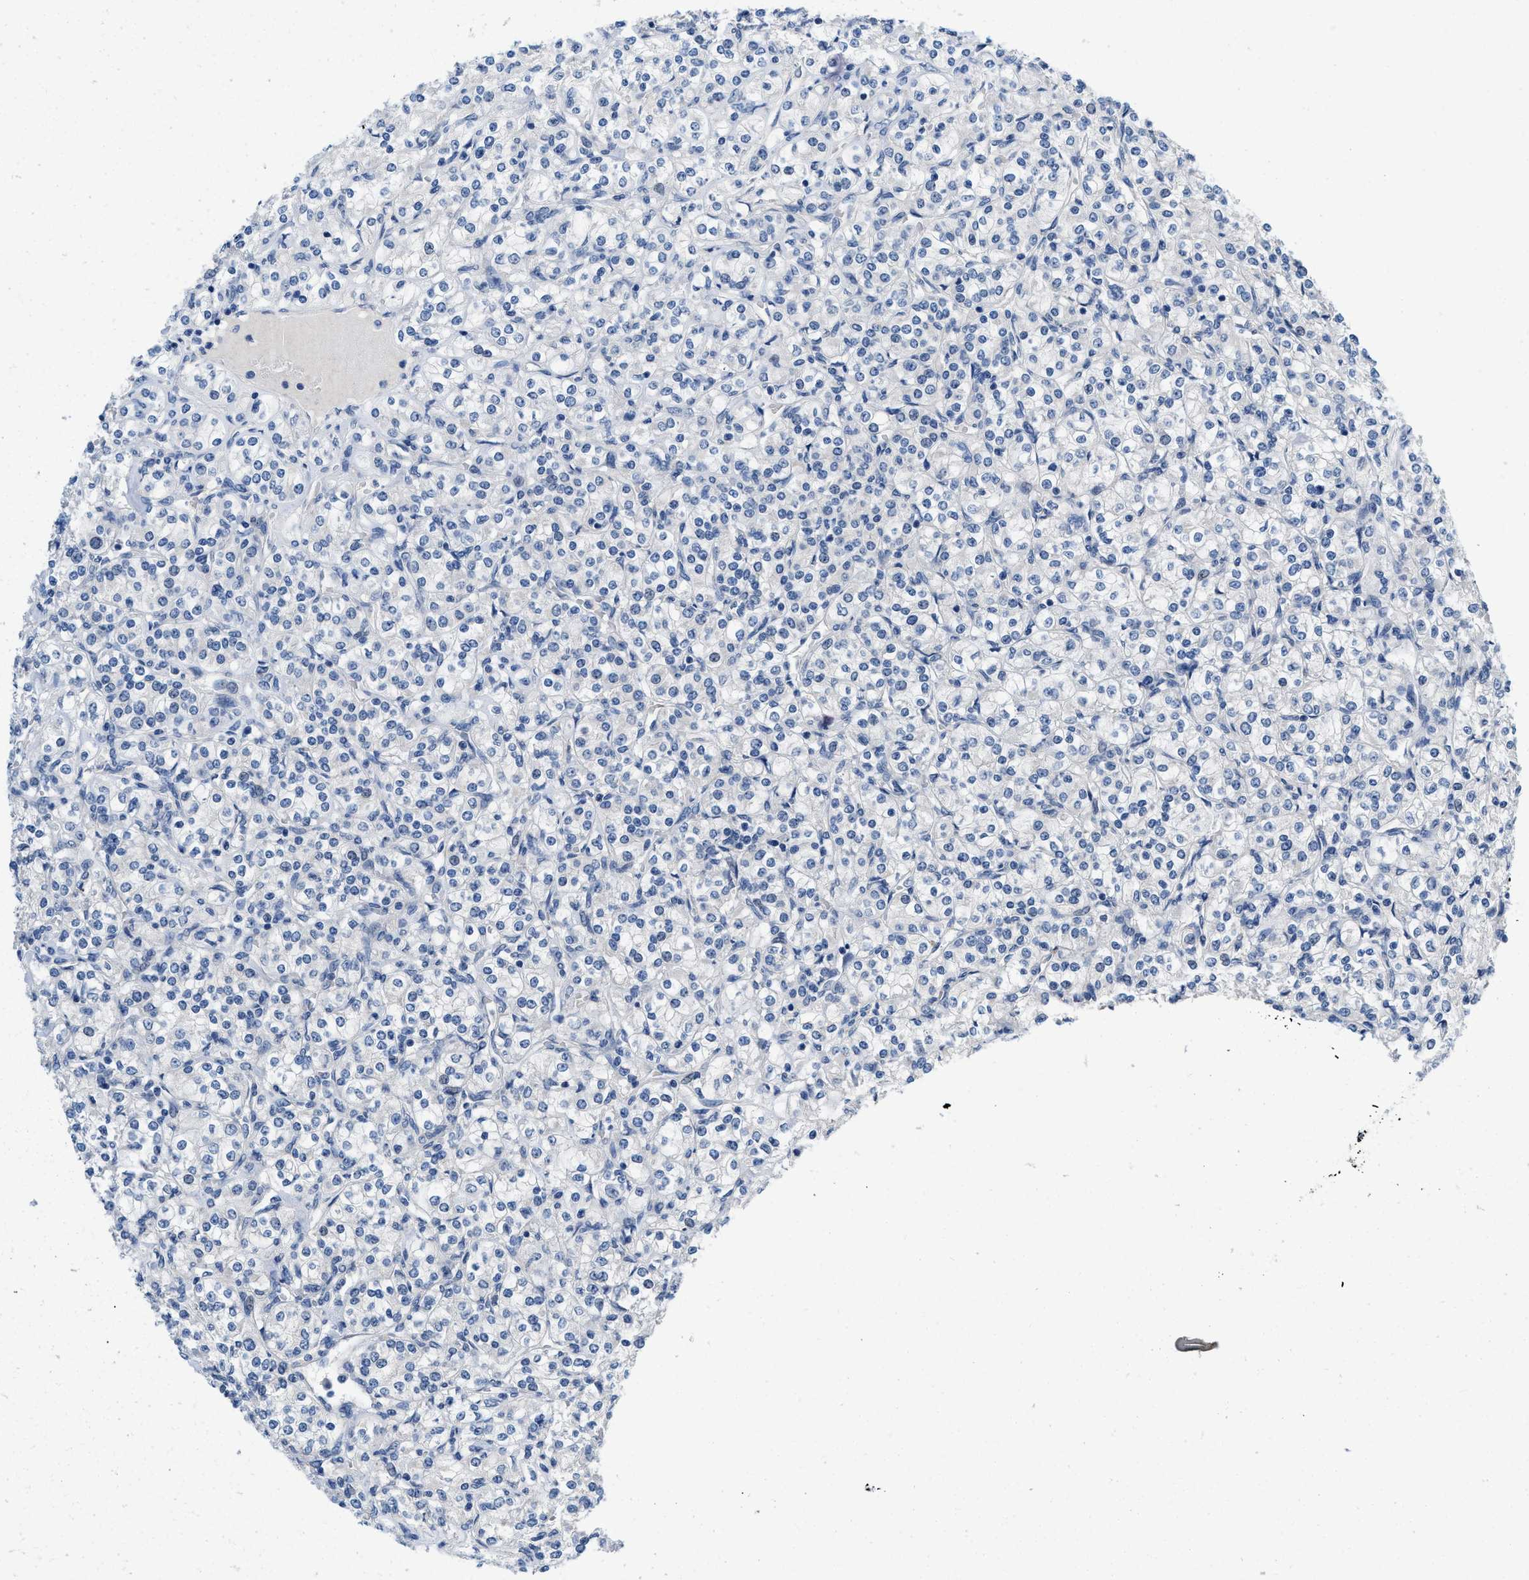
{"staining": {"intensity": "negative", "quantity": "none", "location": "none"}, "tissue": "renal cancer", "cell_type": "Tumor cells", "image_type": "cancer", "snomed": [{"axis": "morphology", "description": "Adenocarcinoma, NOS"}, {"axis": "topography", "description": "Kidney"}], "caption": "Tumor cells show no significant expression in renal cancer (adenocarcinoma).", "gene": "PYY", "patient": {"sex": "male", "age": 77}}